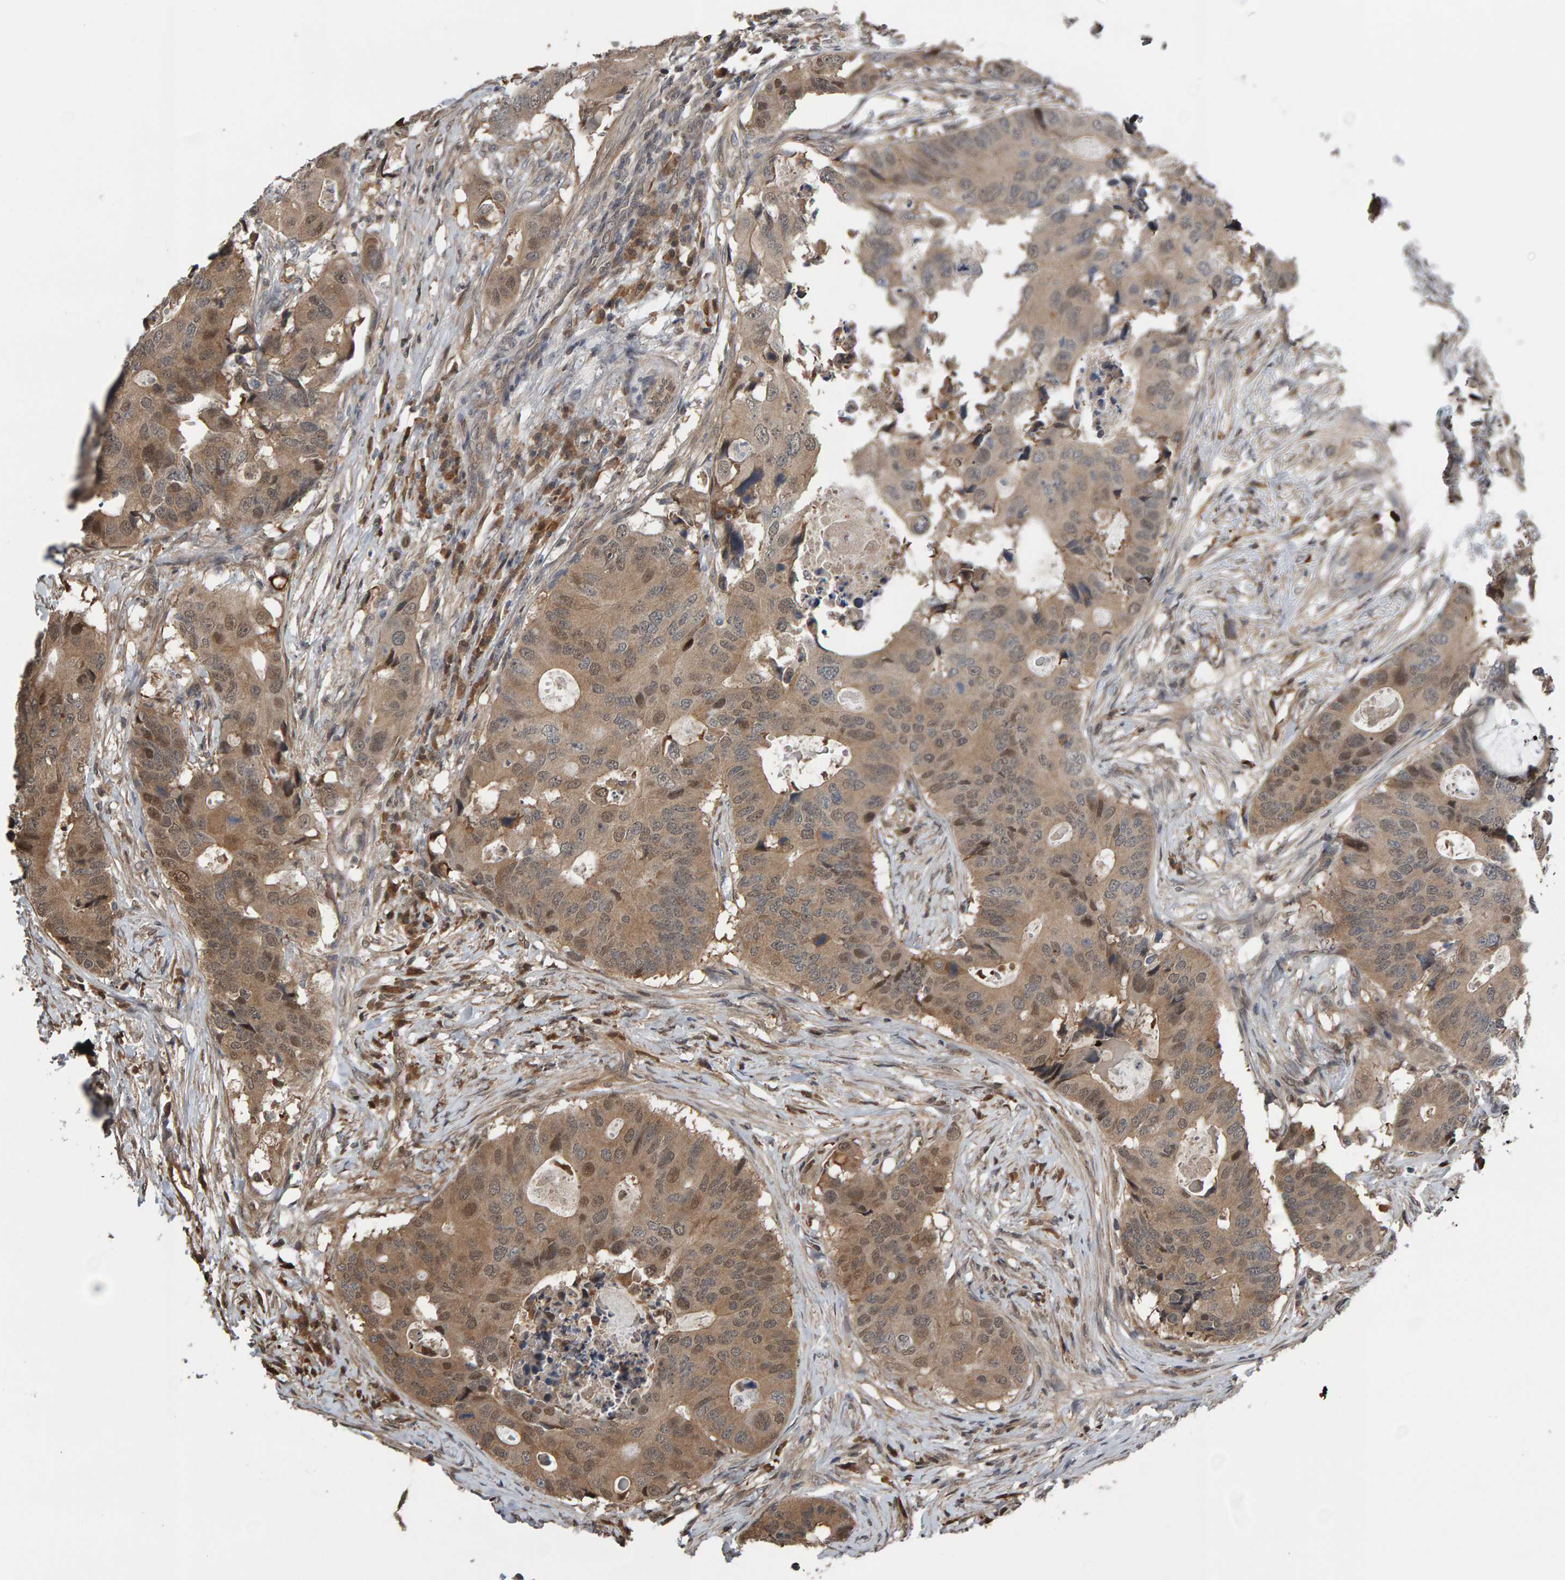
{"staining": {"intensity": "weak", "quantity": ">75%", "location": "cytoplasmic/membranous,nuclear"}, "tissue": "colorectal cancer", "cell_type": "Tumor cells", "image_type": "cancer", "snomed": [{"axis": "morphology", "description": "Adenocarcinoma, NOS"}, {"axis": "topography", "description": "Colon"}], "caption": "IHC micrograph of neoplastic tissue: human adenocarcinoma (colorectal) stained using IHC demonstrates low levels of weak protein expression localized specifically in the cytoplasmic/membranous and nuclear of tumor cells, appearing as a cytoplasmic/membranous and nuclear brown color.", "gene": "COASY", "patient": {"sex": "male", "age": 71}}